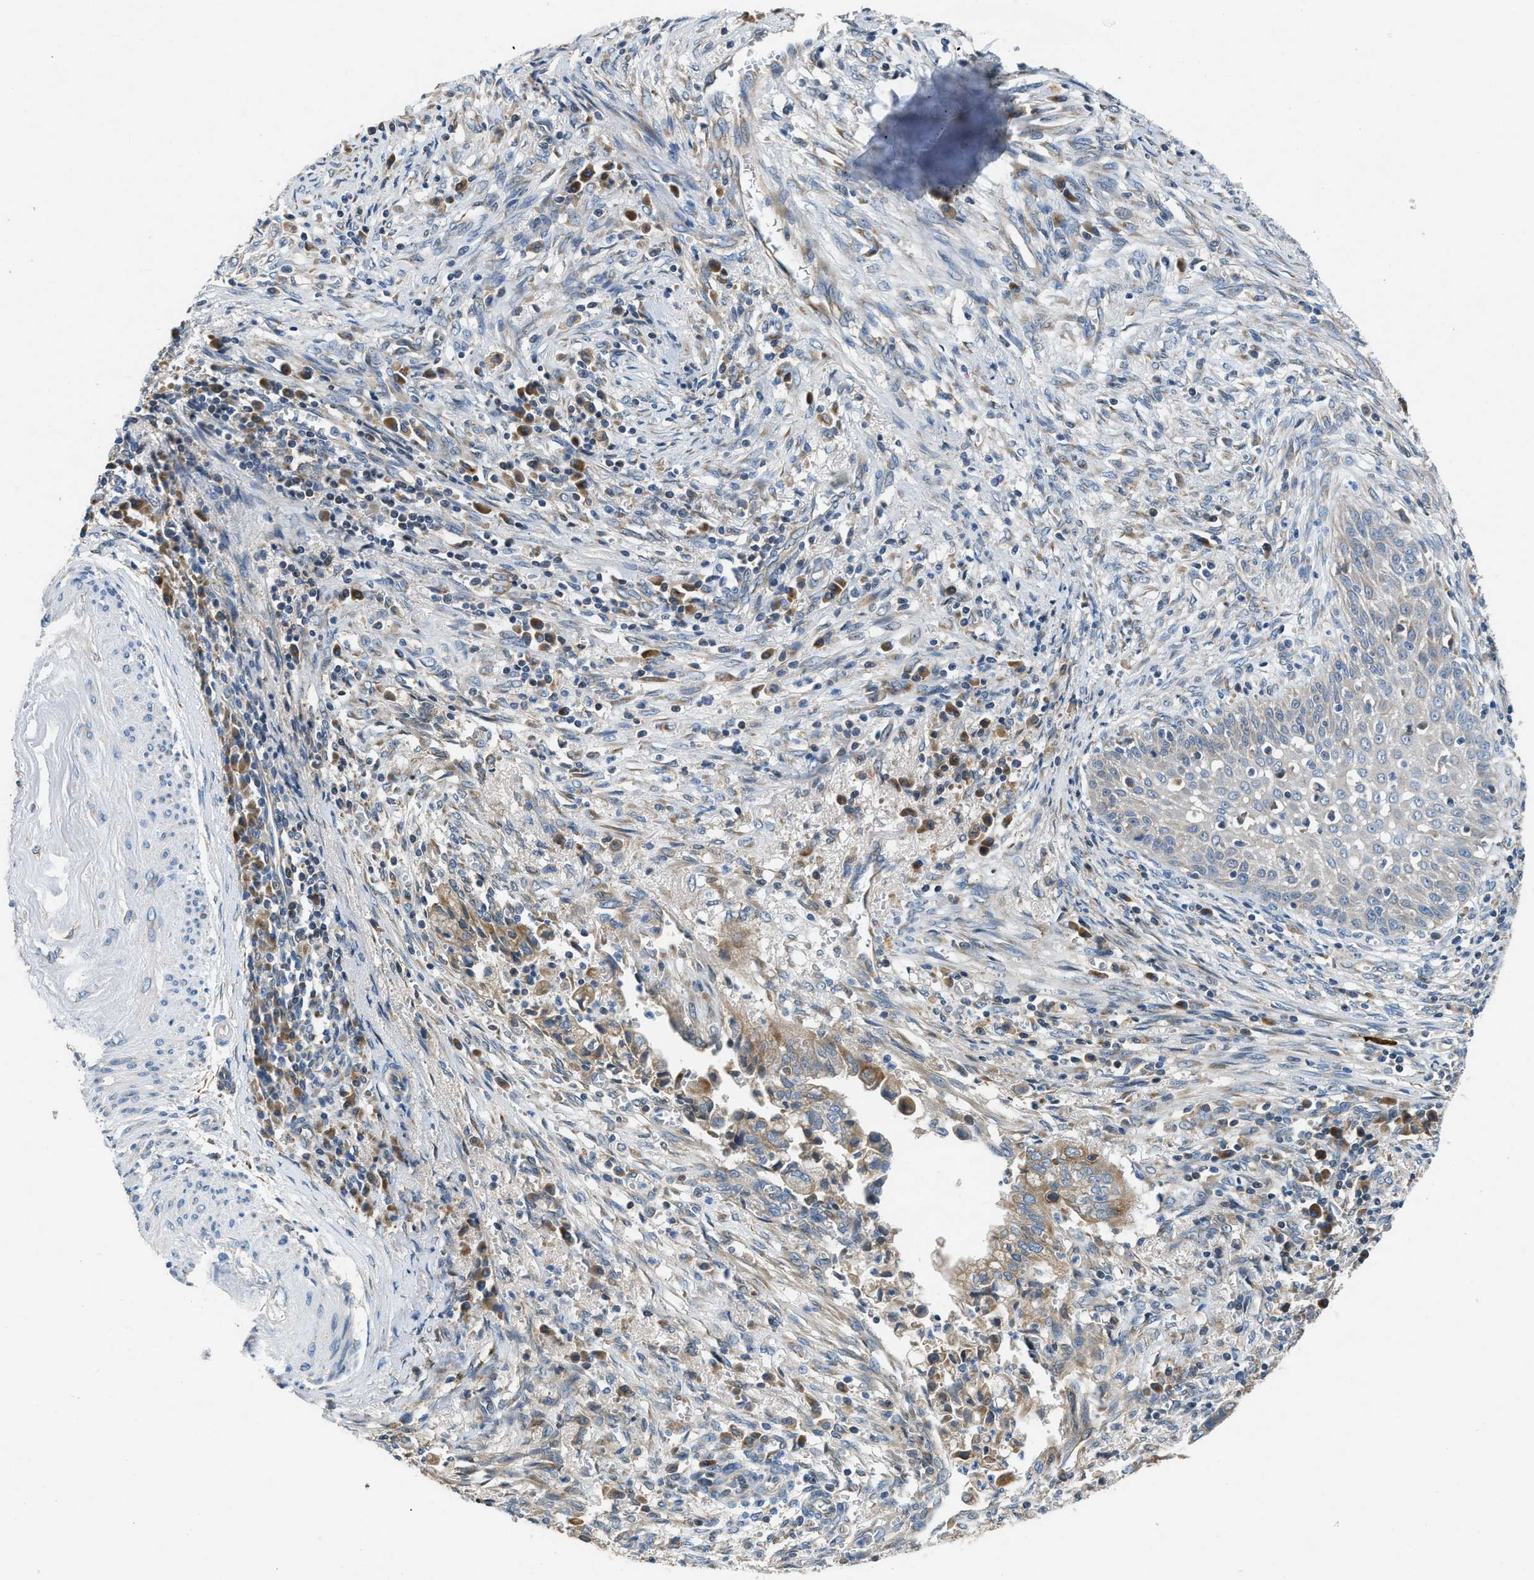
{"staining": {"intensity": "weak", "quantity": ">75%", "location": "cytoplasmic/membranous"}, "tissue": "cervical cancer", "cell_type": "Tumor cells", "image_type": "cancer", "snomed": [{"axis": "morphology", "description": "Adenocarcinoma, NOS"}, {"axis": "topography", "description": "Cervix"}], "caption": "High-magnification brightfield microscopy of cervical cancer (adenocarcinoma) stained with DAB (brown) and counterstained with hematoxylin (blue). tumor cells exhibit weak cytoplasmic/membranous expression is seen in approximately>75% of cells. Ihc stains the protein in brown and the nuclei are stained blue.", "gene": "GGCX", "patient": {"sex": "female", "age": 44}}